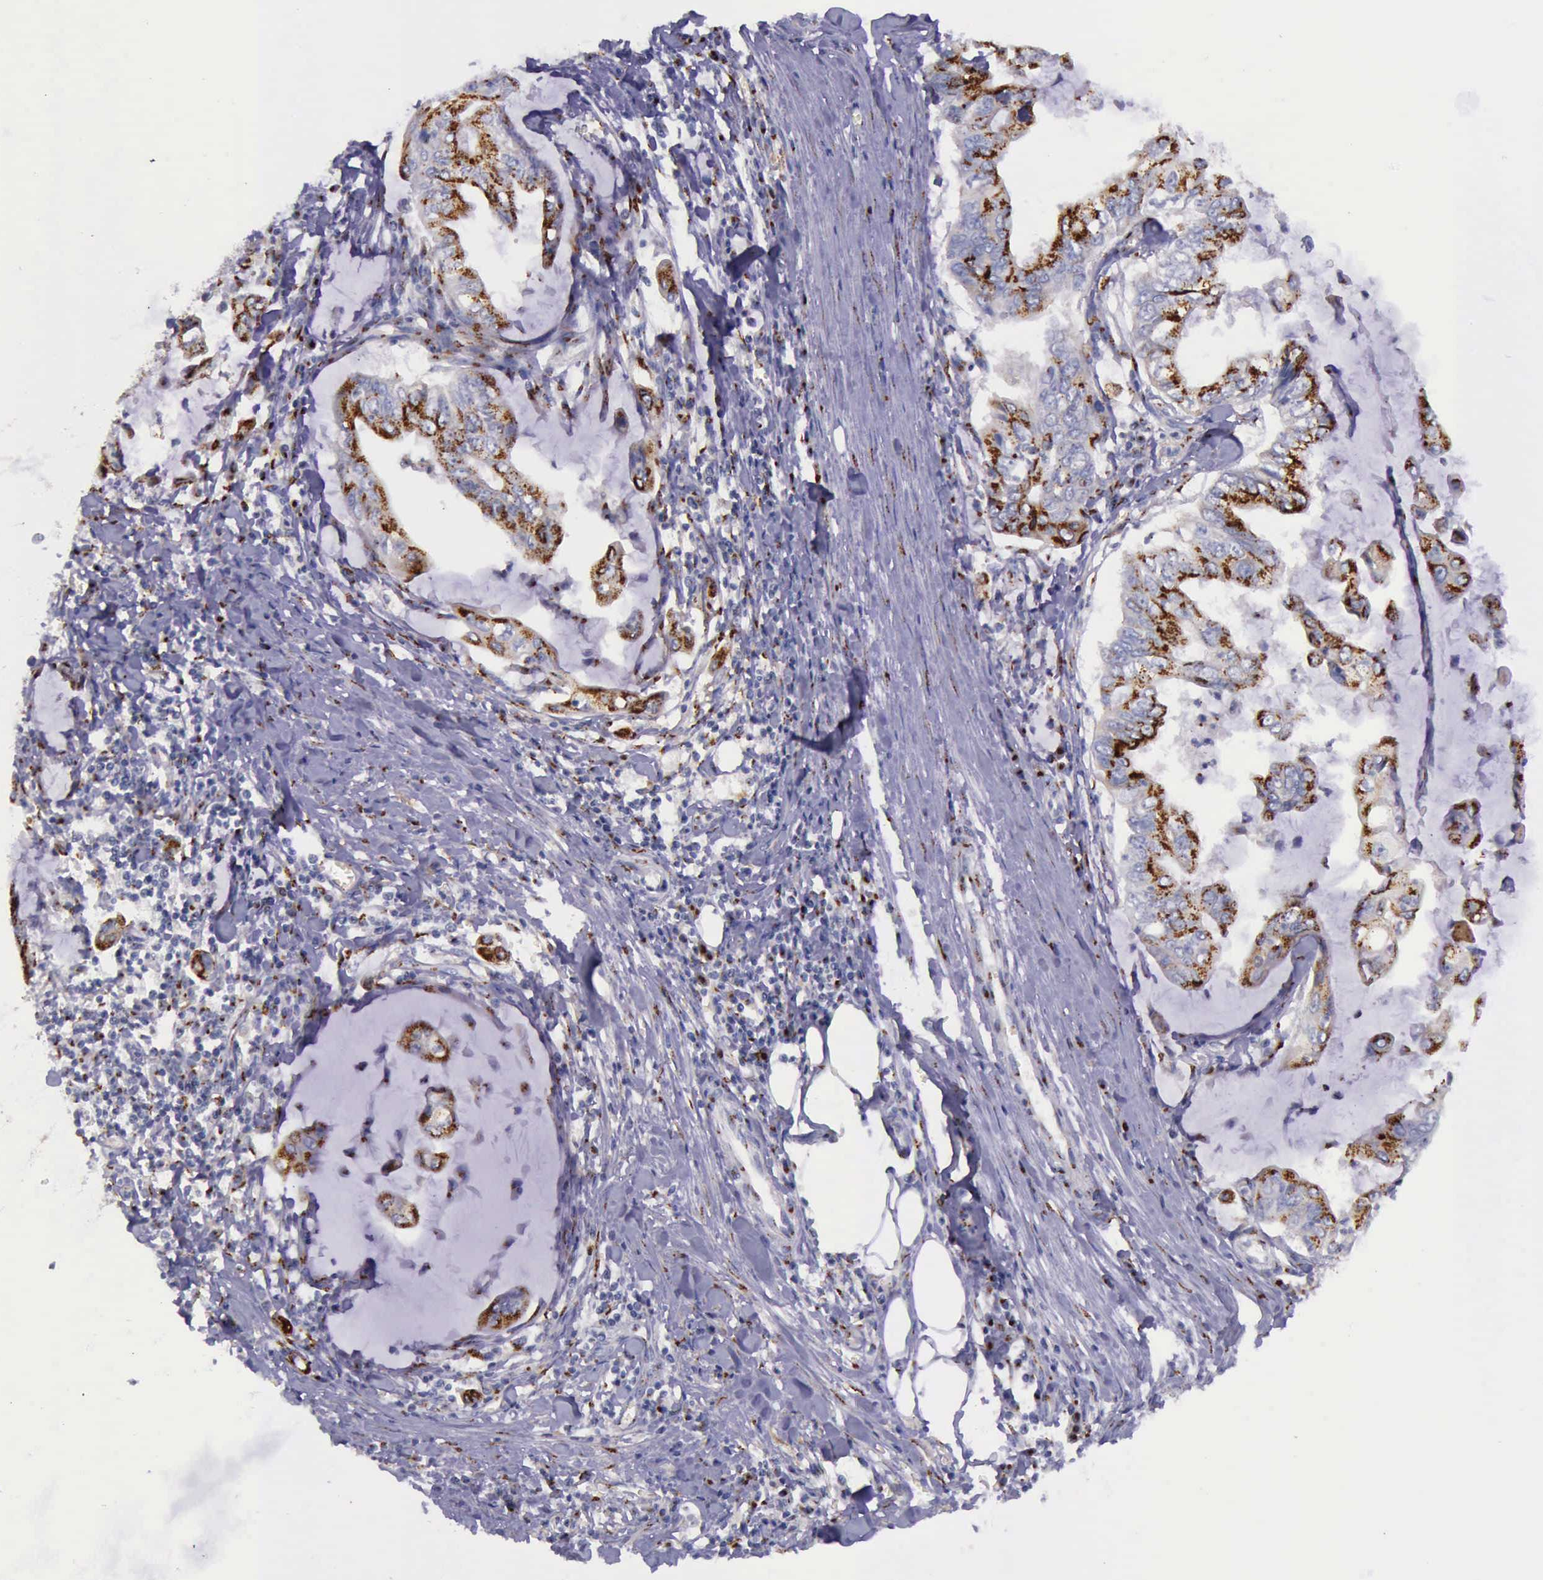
{"staining": {"intensity": "strong", "quantity": ">75%", "location": "cytoplasmic/membranous"}, "tissue": "stomach cancer", "cell_type": "Tumor cells", "image_type": "cancer", "snomed": [{"axis": "morphology", "description": "Adenocarcinoma, NOS"}, {"axis": "topography", "description": "Stomach, upper"}], "caption": "There is high levels of strong cytoplasmic/membranous positivity in tumor cells of adenocarcinoma (stomach), as demonstrated by immunohistochemical staining (brown color).", "gene": "GOLGA5", "patient": {"sex": "male", "age": 80}}